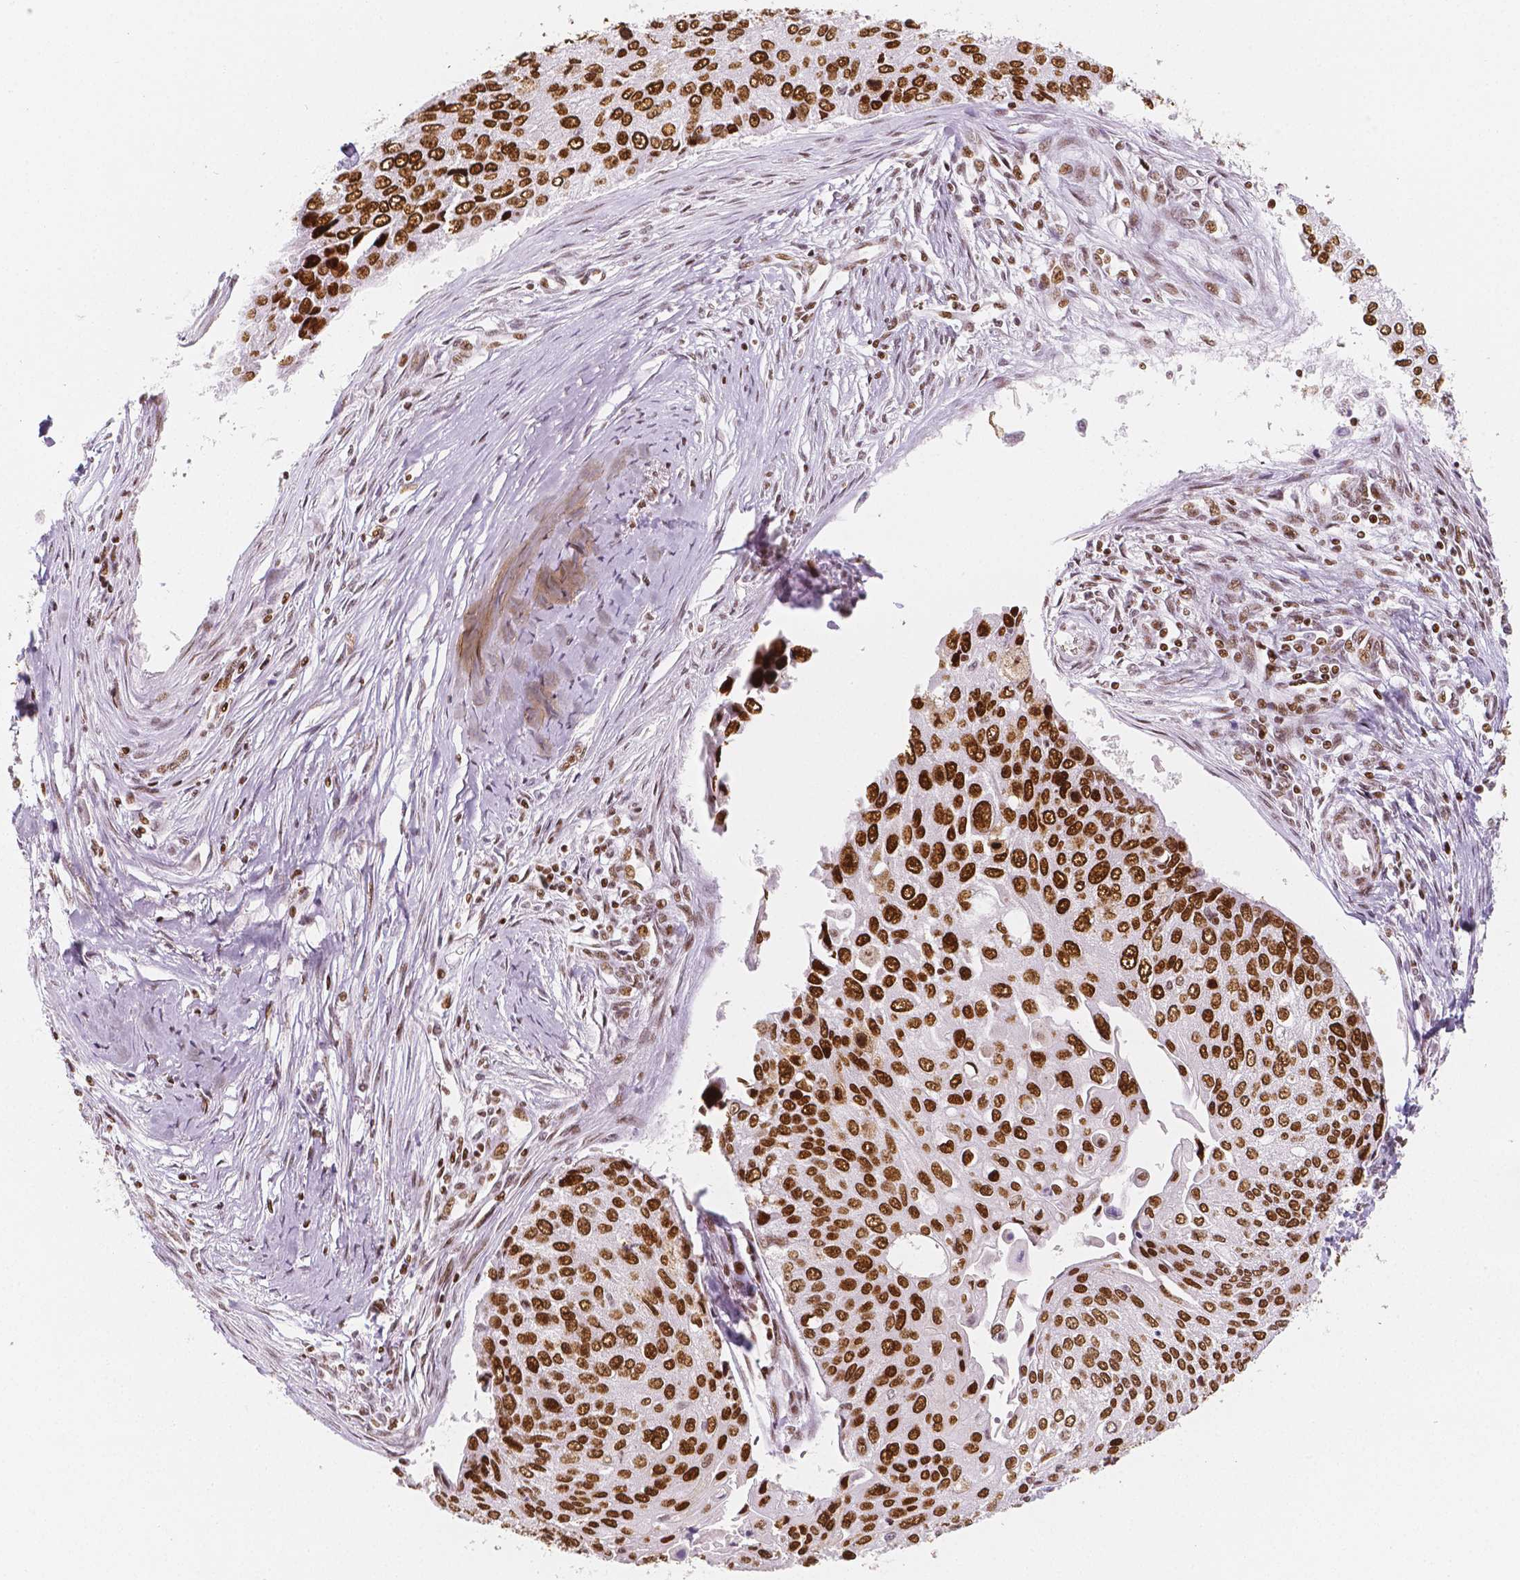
{"staining": {"intensity": "strong", "quantity": ">75%", "location": "nuclear"}, "tissue": "lung cancer", "cell_type": "Tumor cells", "image_type": "cancer", "snomed": [{"axis": "morphology", "description": "Squamous cell carcinoma, NOS"}, {"axis": "morphology", "description": "Squamous cell carcinoma, metastatic, NOS"}, {"axis": "topography", "description": "Lung"}], "caption": "Immunohistochemistry histopathology image of neoplastic tissue: human lung cancer (squamous cell carcinoma) stained using IHC exhibits high levels of strong protein expression localized specifically in the nuclear of tumor cells, appearing as a nuclear brown color.", "gene": "HDAC1", "patient": {"sex": "male", "age": 63}}